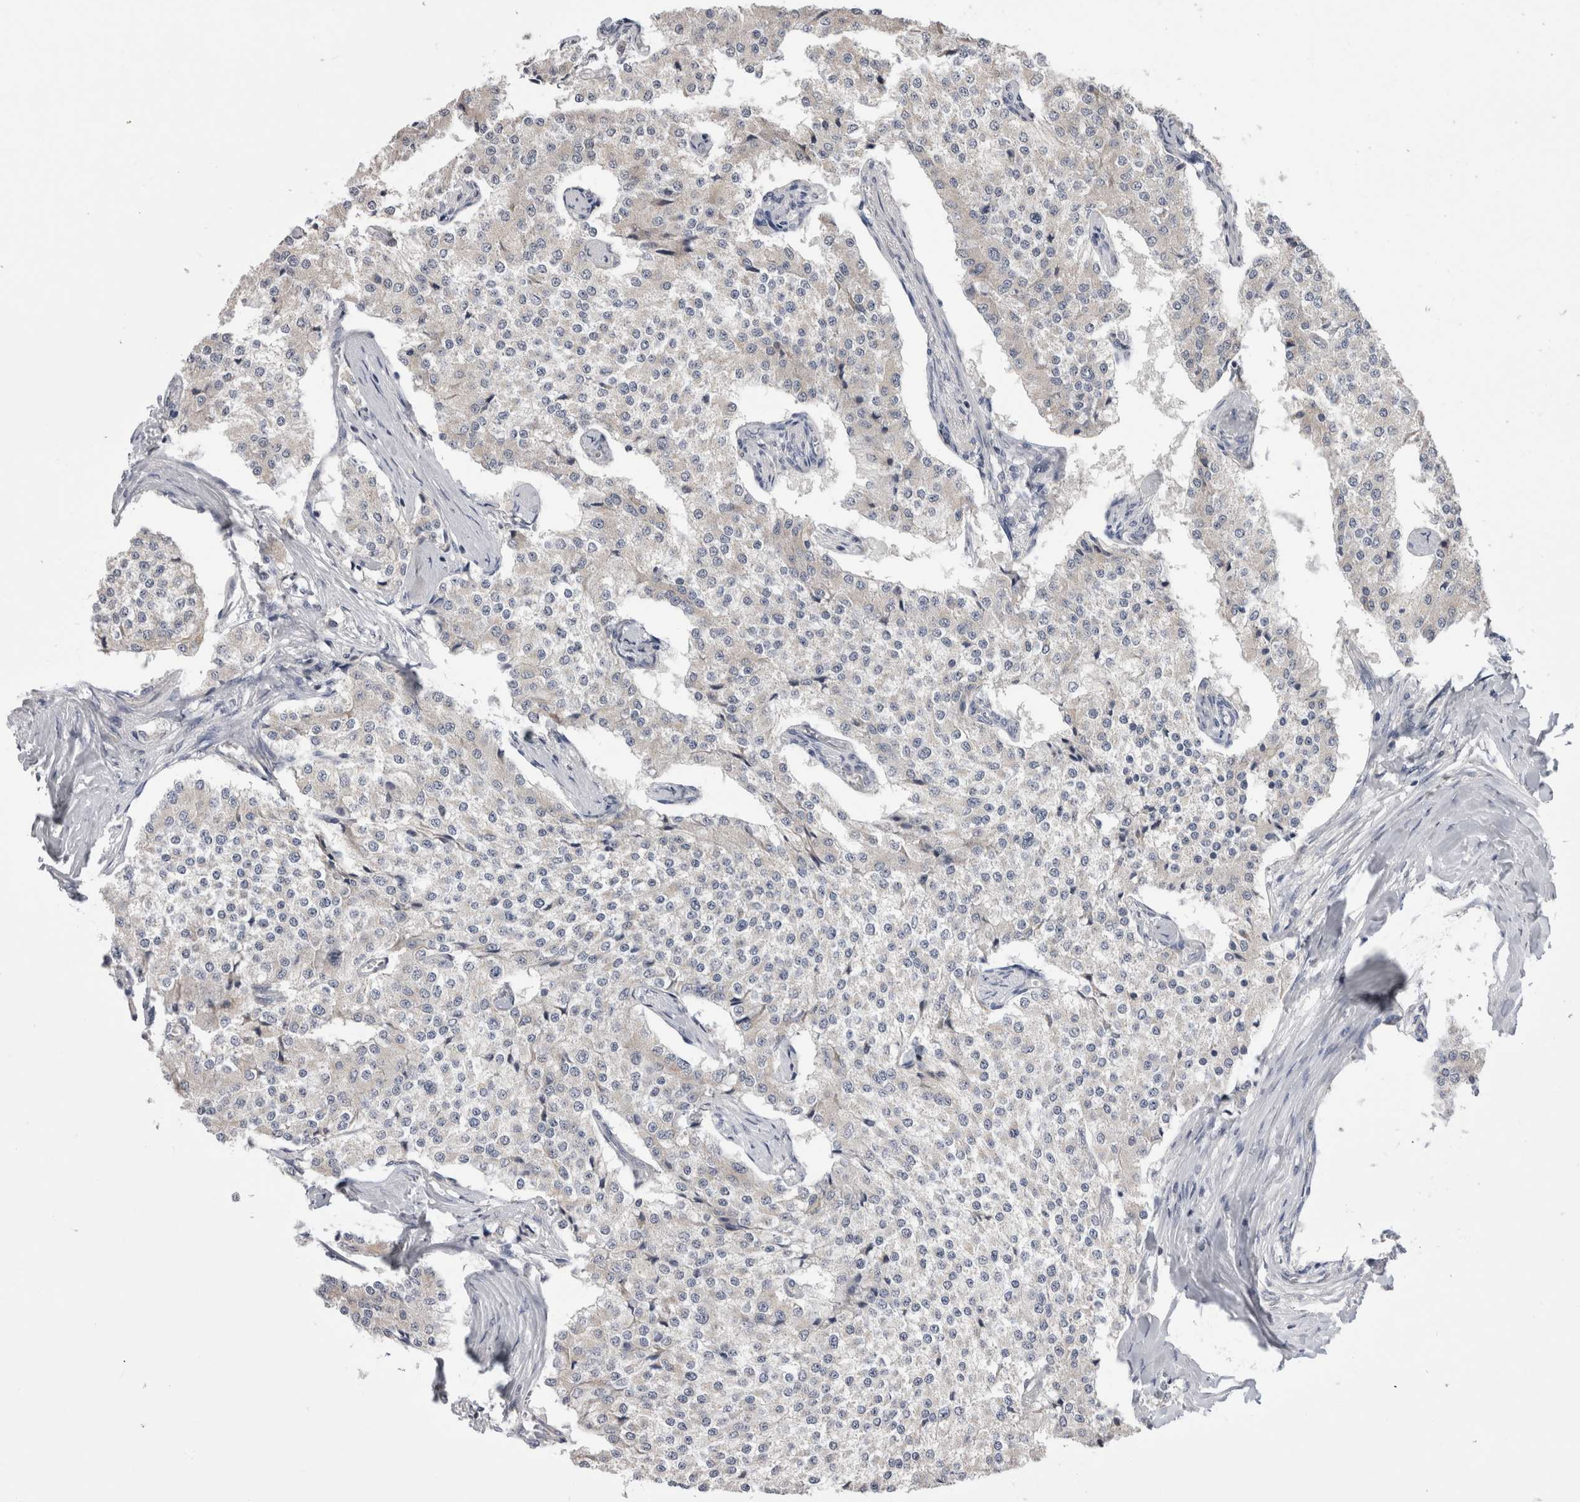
{"staining": {"intensity": "negative", "quantity": "none", "location": "none"}, "tissue": "carcinoid", "cell_type": "Tumor cells", "image_type": "cancer", "snomed": [{"axis": "morphology", "description": "Carcinoid, malignant, NOS"}, {"axis": "topography", "description": "Colon"}], "caption": "Immunohistochemistry (IHC) image of neoplastic tissue: carcinoid stained with DAB (3,3'-diaminobenzidine) demonstrates no significant protein staining in tumor cells.", "gene": "ARHGAP29", "patient": {"sex": "female", "age": 52}}